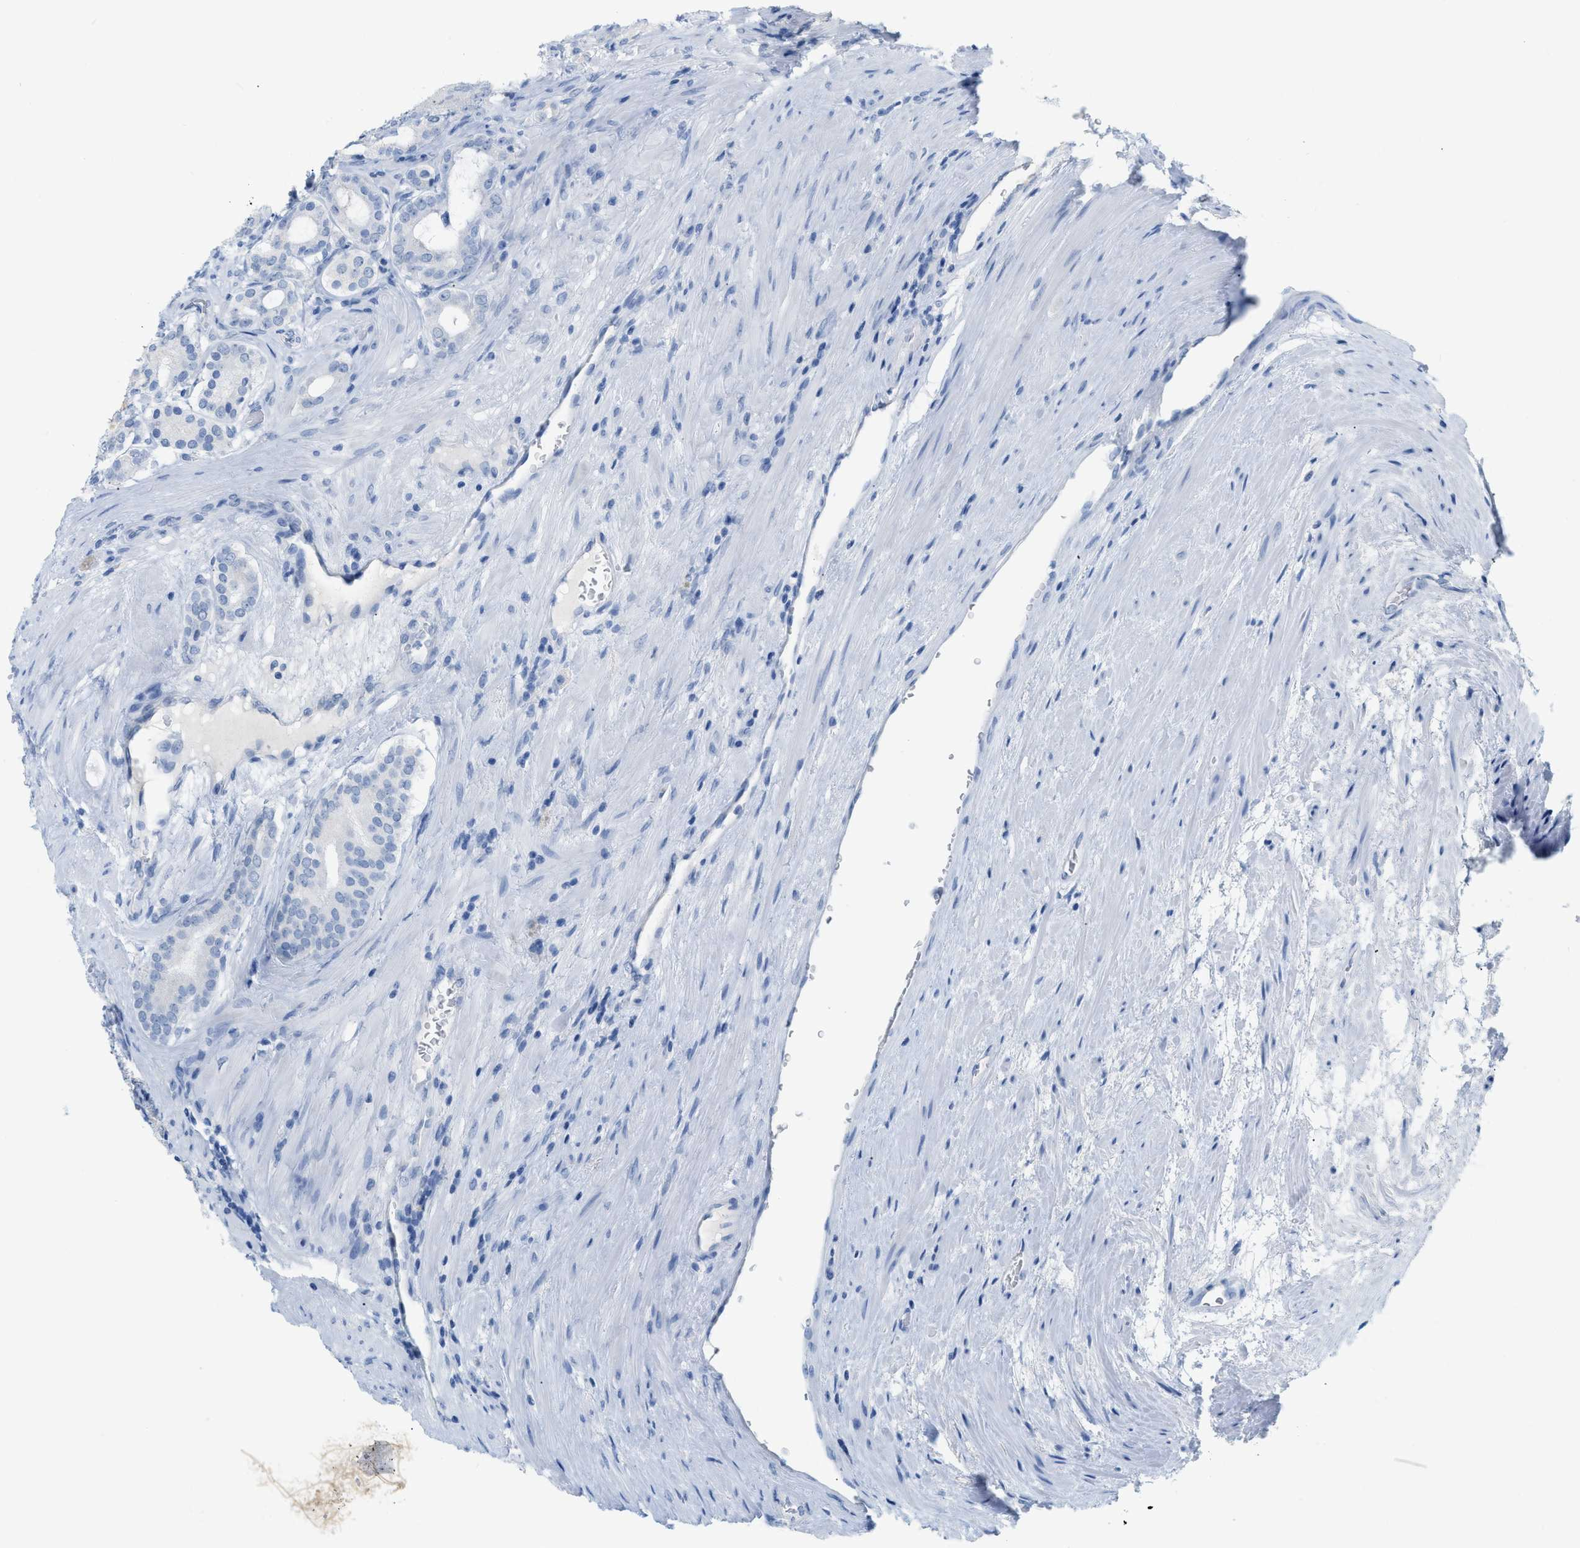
{"staining": {"intensity": "negative", "quantity": "none", "location": "none"}, "tissue": "prostate cancer", "cell_type": "Tumor cells", "image_type": "cancer", "snomed": [{"axis": "morphology", "description": "Adenocarcinoma, High grade"}, {"axis": "topography", "description": "Prostate"}], "caption": "Immunohistochemical staining of human prostate high-grade adenocarcinoma exhibits no significant expression in tumor cells.", "gene": "PAPPA", "patient": {"sex": "male", "age": 60}}